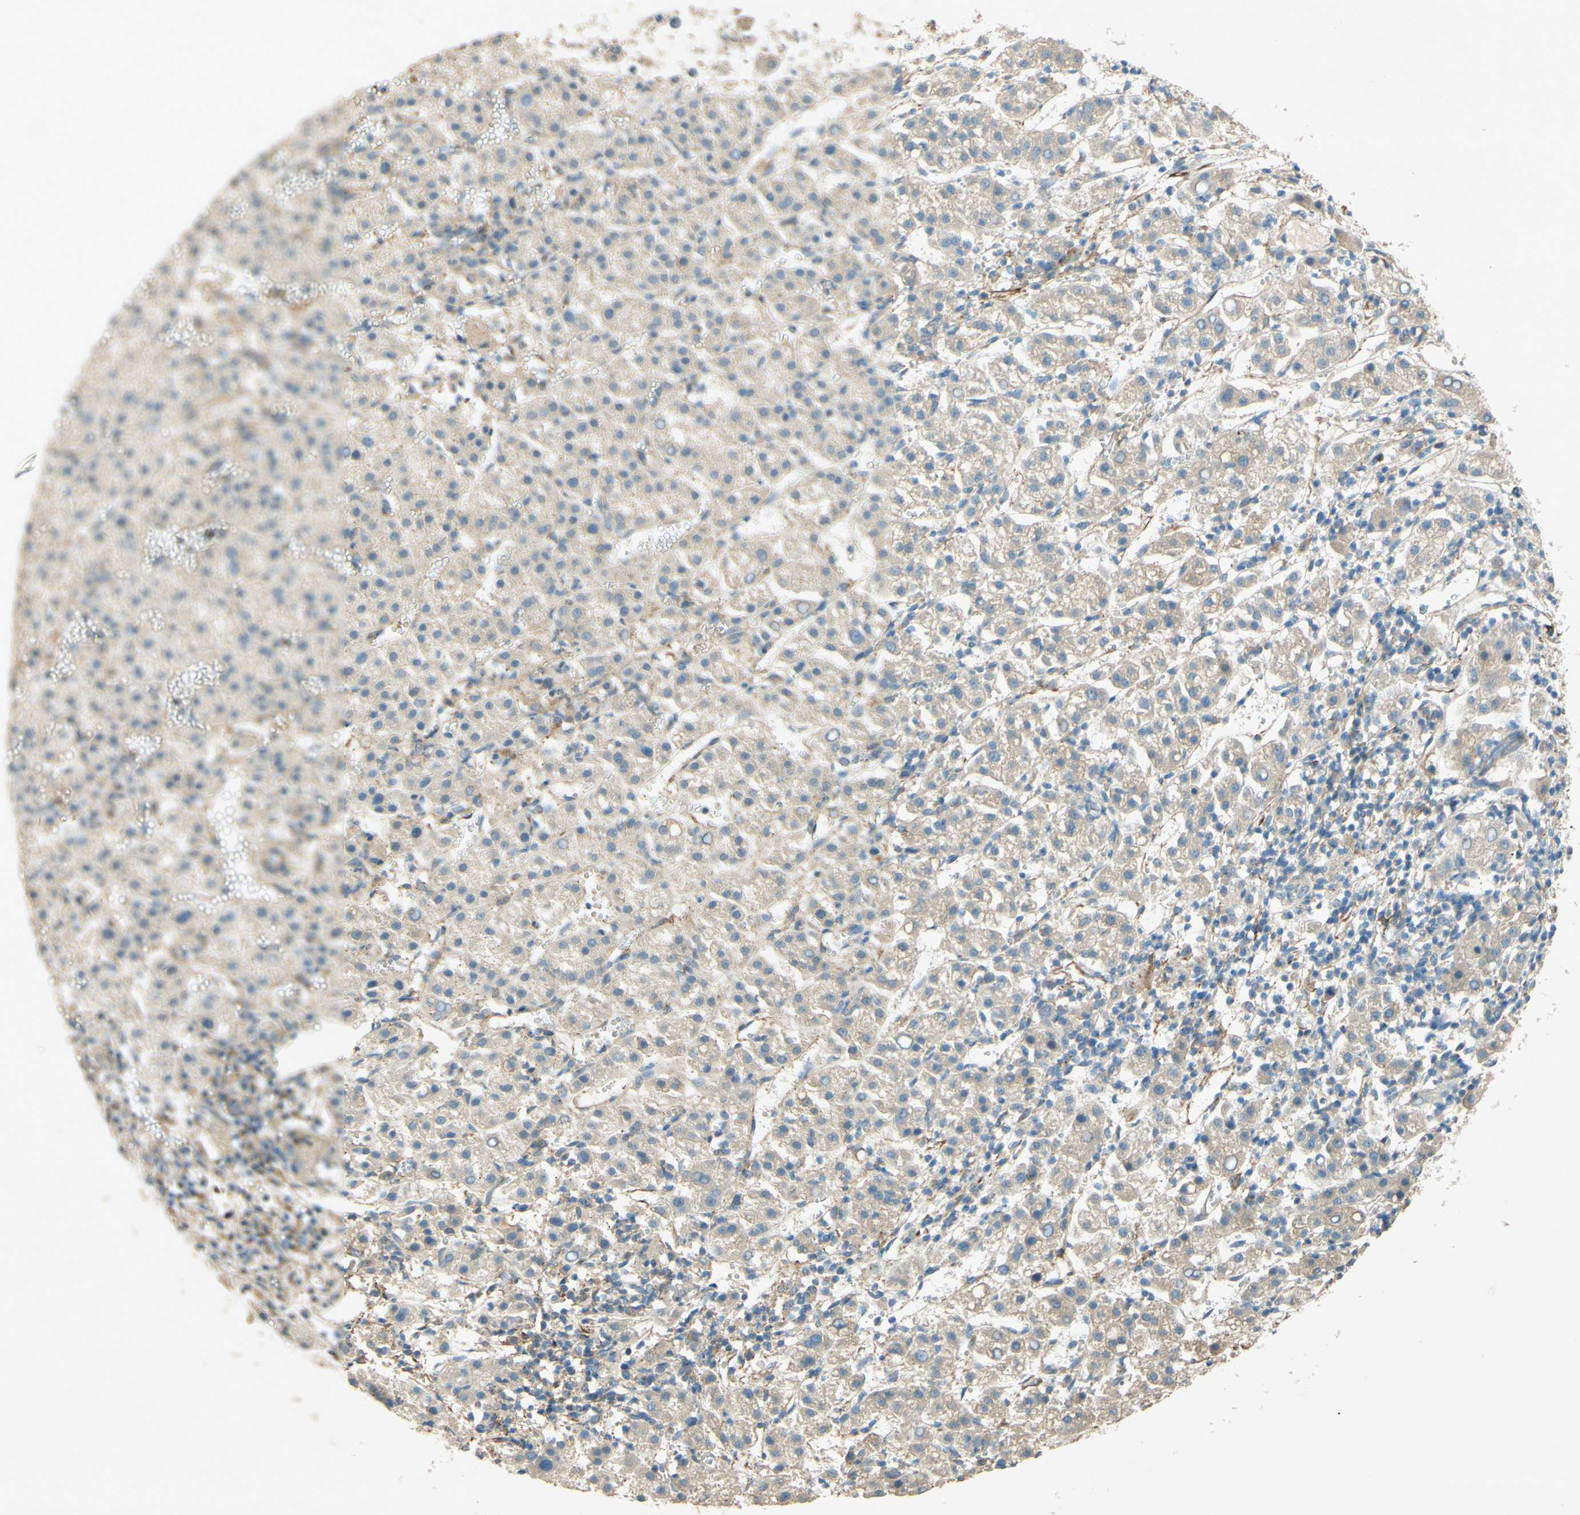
{"staining": {"intensity": "weak", "quantity": ">75%", "location": "cytoplasmic/membranous"}, "tissue": "liver cancer", "cell_type": "Tumor cells", "image_type": "cancer", "snomed": [{"axis": "morphology", "description": "Carcinoma, Hepatocellular, NOS"}, {"axis": "topography", "description": "Liver"}], "caption": "A brown stain shows weak cytoplasmic/membranous staining of a protein in human liver cancer tumor cells. (DAB = brown stain, brightfield microscopy at high magnification).", "gene": "ADAM17", "patient": {"sex": "female", "age": 58}}